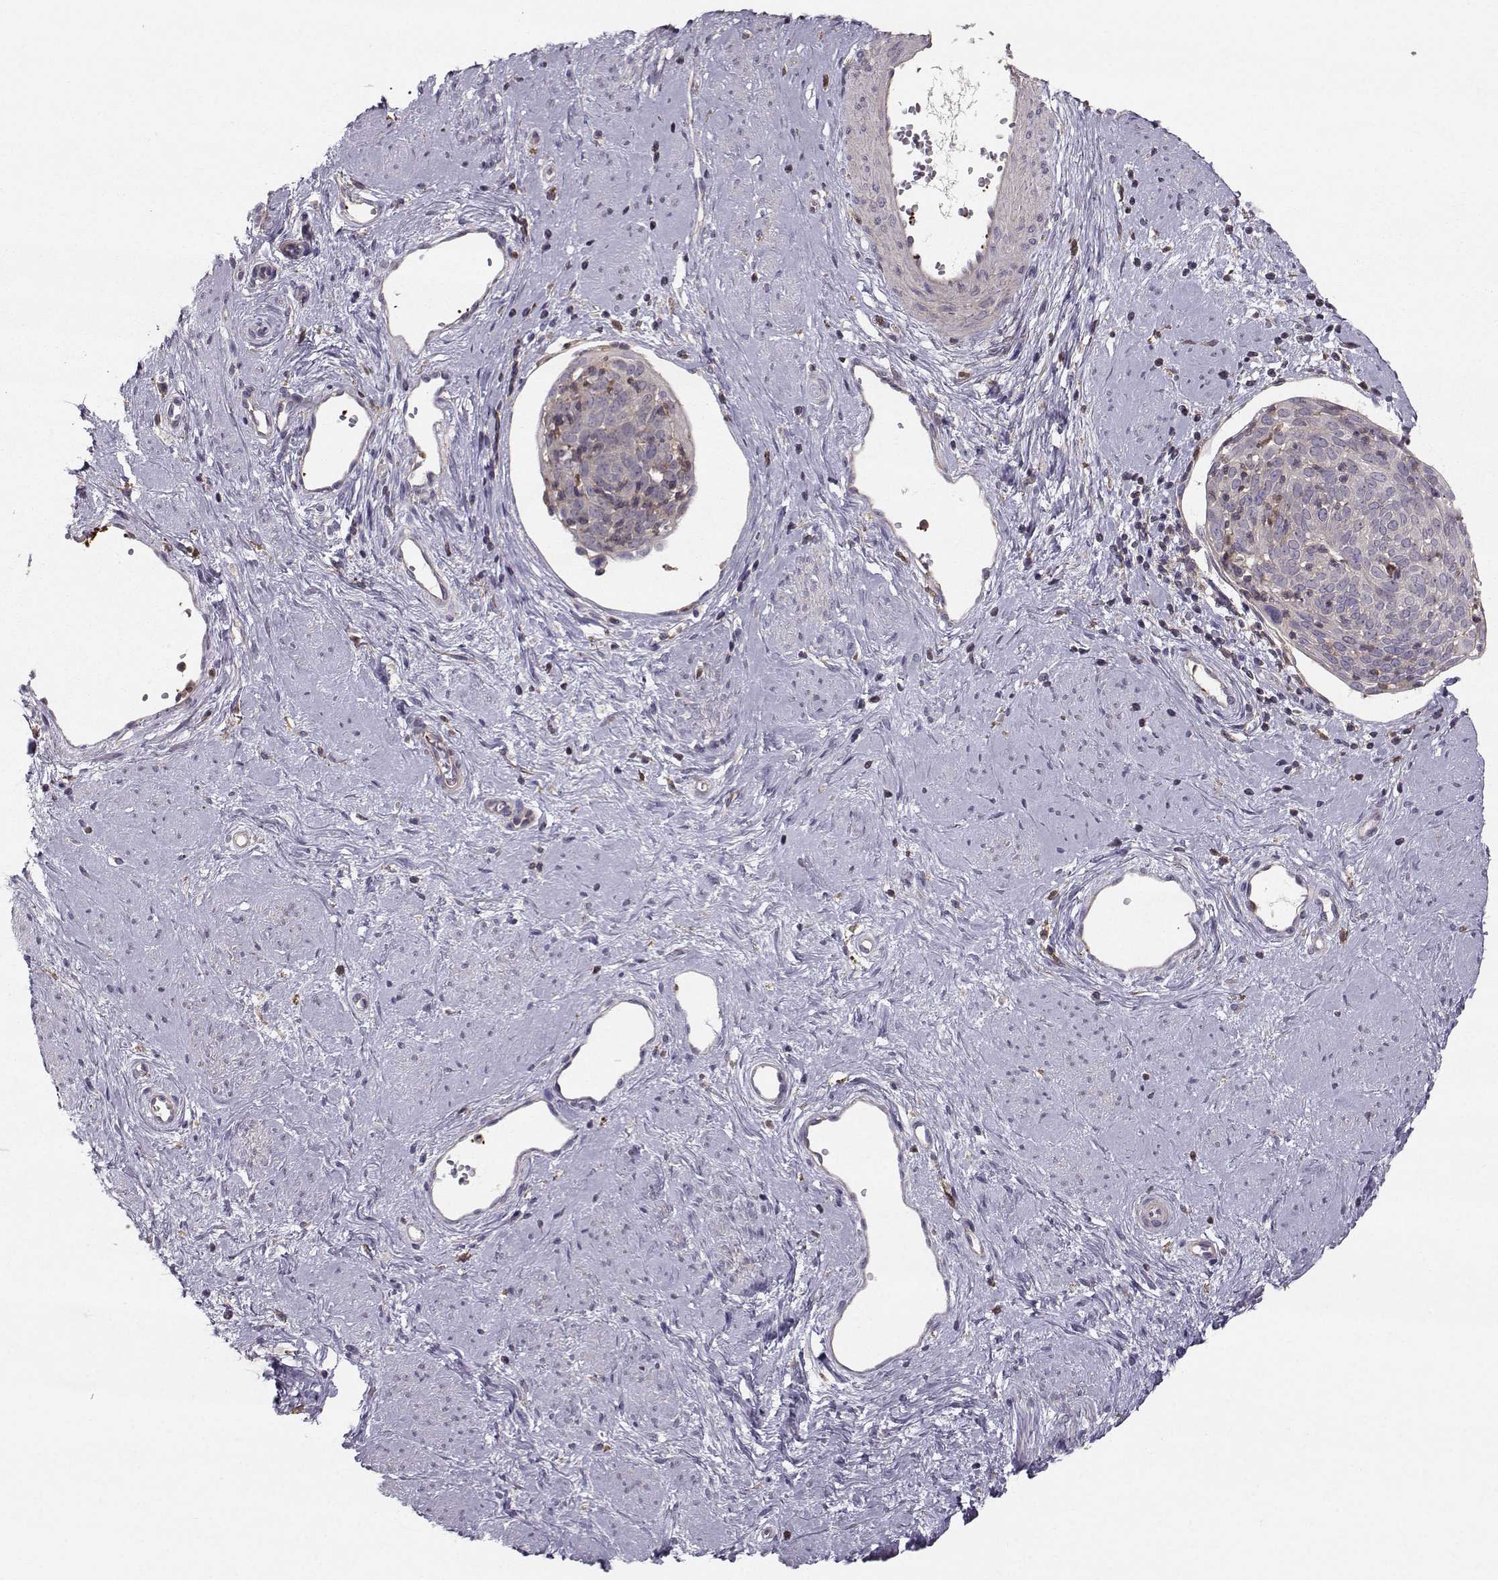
{"staining": {"intensity": "negative", "quantity": "none", "location": "none"}, "tissue": "cervical cancer", "cell_type": "Tumor cells", "image_type": "cancer", "snomed": [{"axis": "morphology", "description": "Squamous cell carcinoma, NOS"}, {"axis": "topography", "description": "Cervix"}], "caption": "Cervical squamous cell carcinoma was stained to show a protein in brown. There is no significant staining in tumor cells.", "gene": "ASB16", "patient": {"sex": "female", "age": 39}}